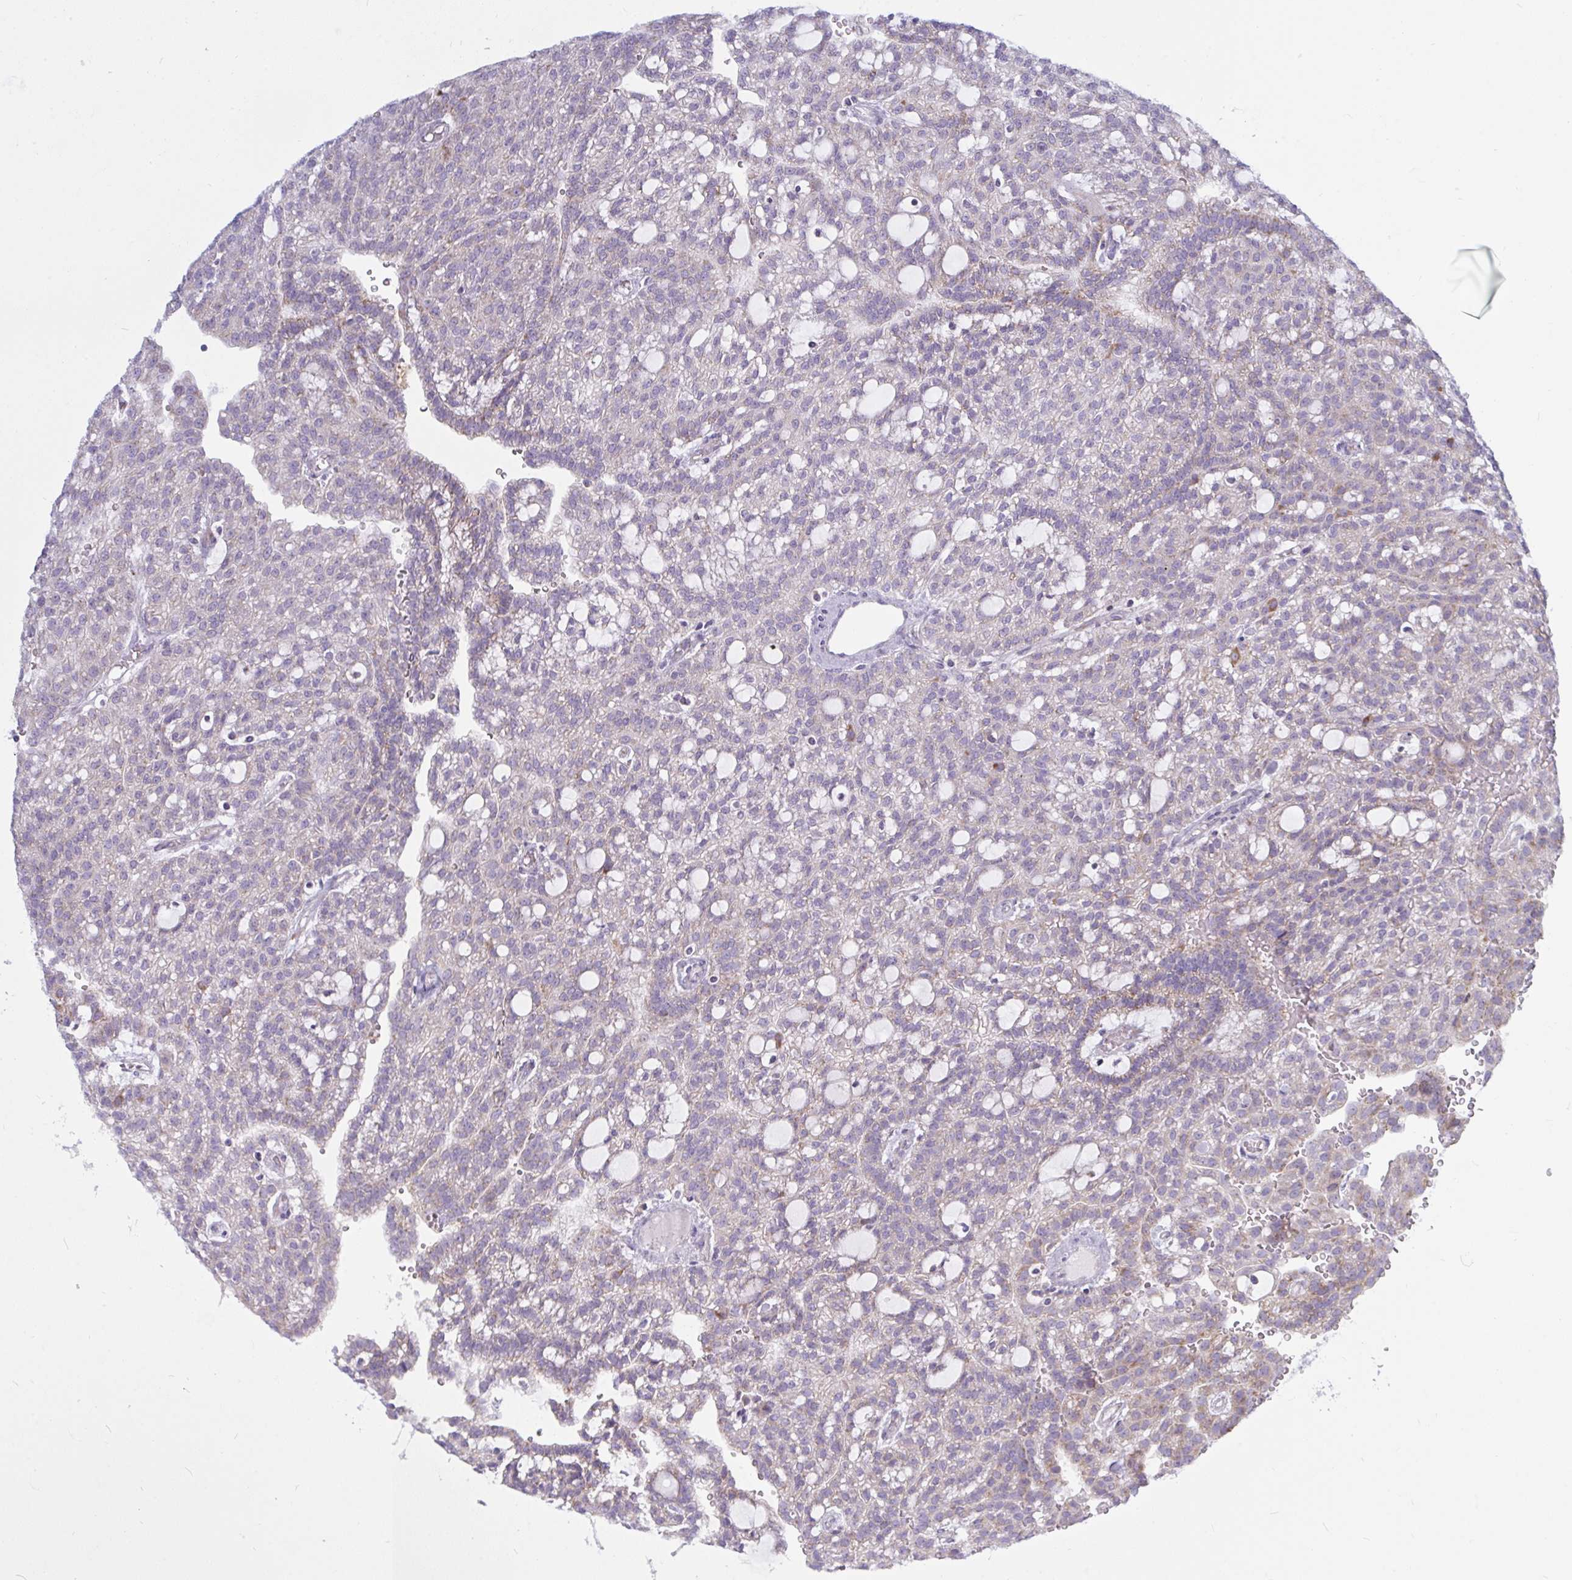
{"staining": {"intensity": "weak", "quantity": "<25%", "location": "cytoplasmic/membranous"}, "tissue": "renal cancer", "cell_type": "Tumor cells", "image_type": "cancer", "snomed": [{"axis": "morphology", "description": "Adenocarcinoma, NOS"}, {"axis": "topography", "description": "Kidney"}], "caption": "Immunohistochemistry (IHC) micrograph of renal cancer (adenocarcinoma) stained for a protein (brown), which displays no positivity in tumor cells.", "gene": "ATG9A", "patient": {"sex": "male", "age": 63}}